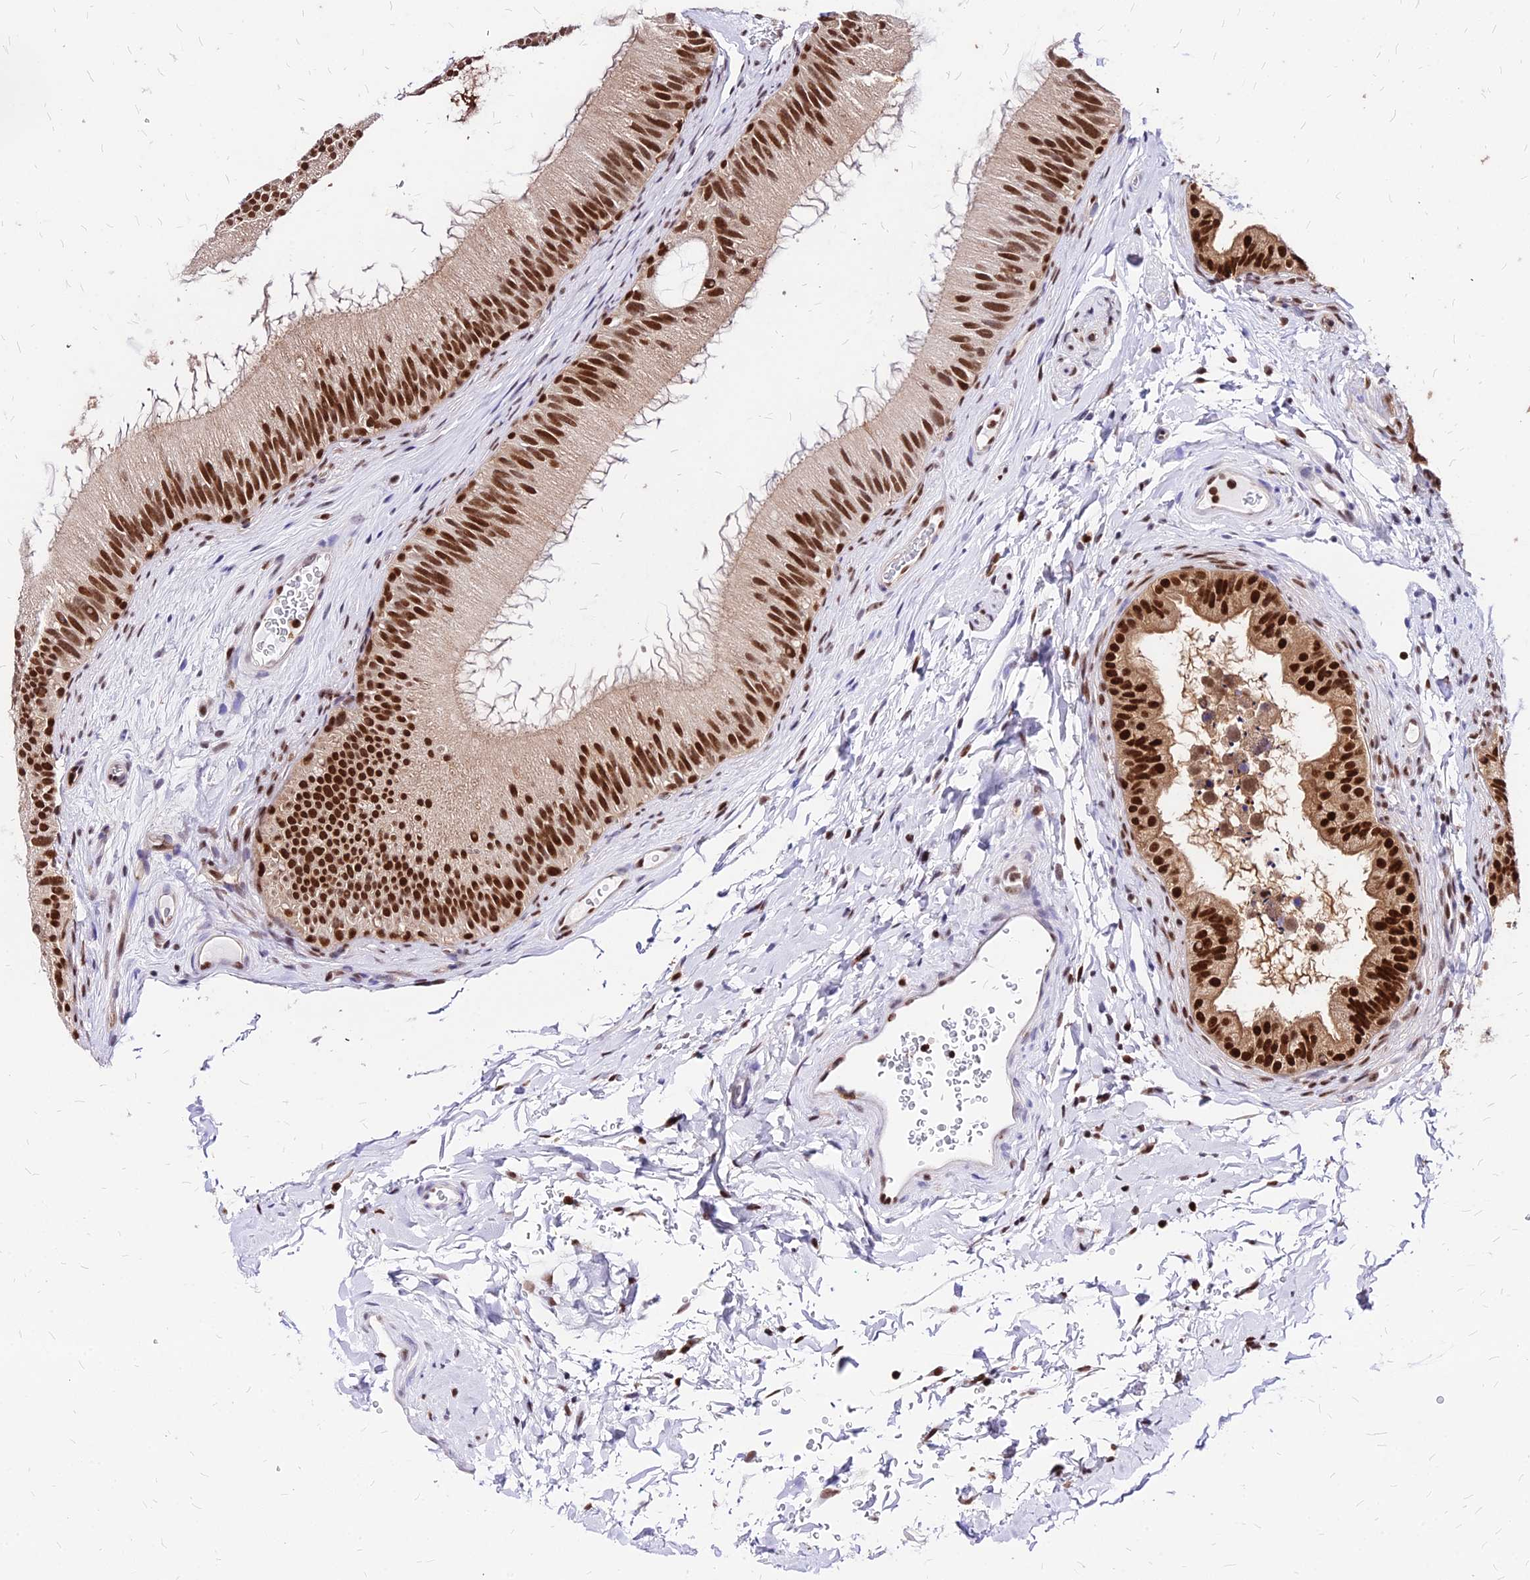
{"staining": {"intensity": "strong", "quantity": "25%-75%", "location": "nuclear"}, "tissue": "epididymis", "cell_type": "Glandular cells", "image_type": "normal", "snomed": [{"axis": "morphology", "description": "Normal tissue, NOS"}, {"axis": "topography", "description": "Epididymis"}], "caption": "Glandular cells demonstrate strong nuclear positivity in approximately 25%-75% of cells in unremarkable epididymis.", "gene": "PAXX", "patient": {"sex": "male", "age": 45}}